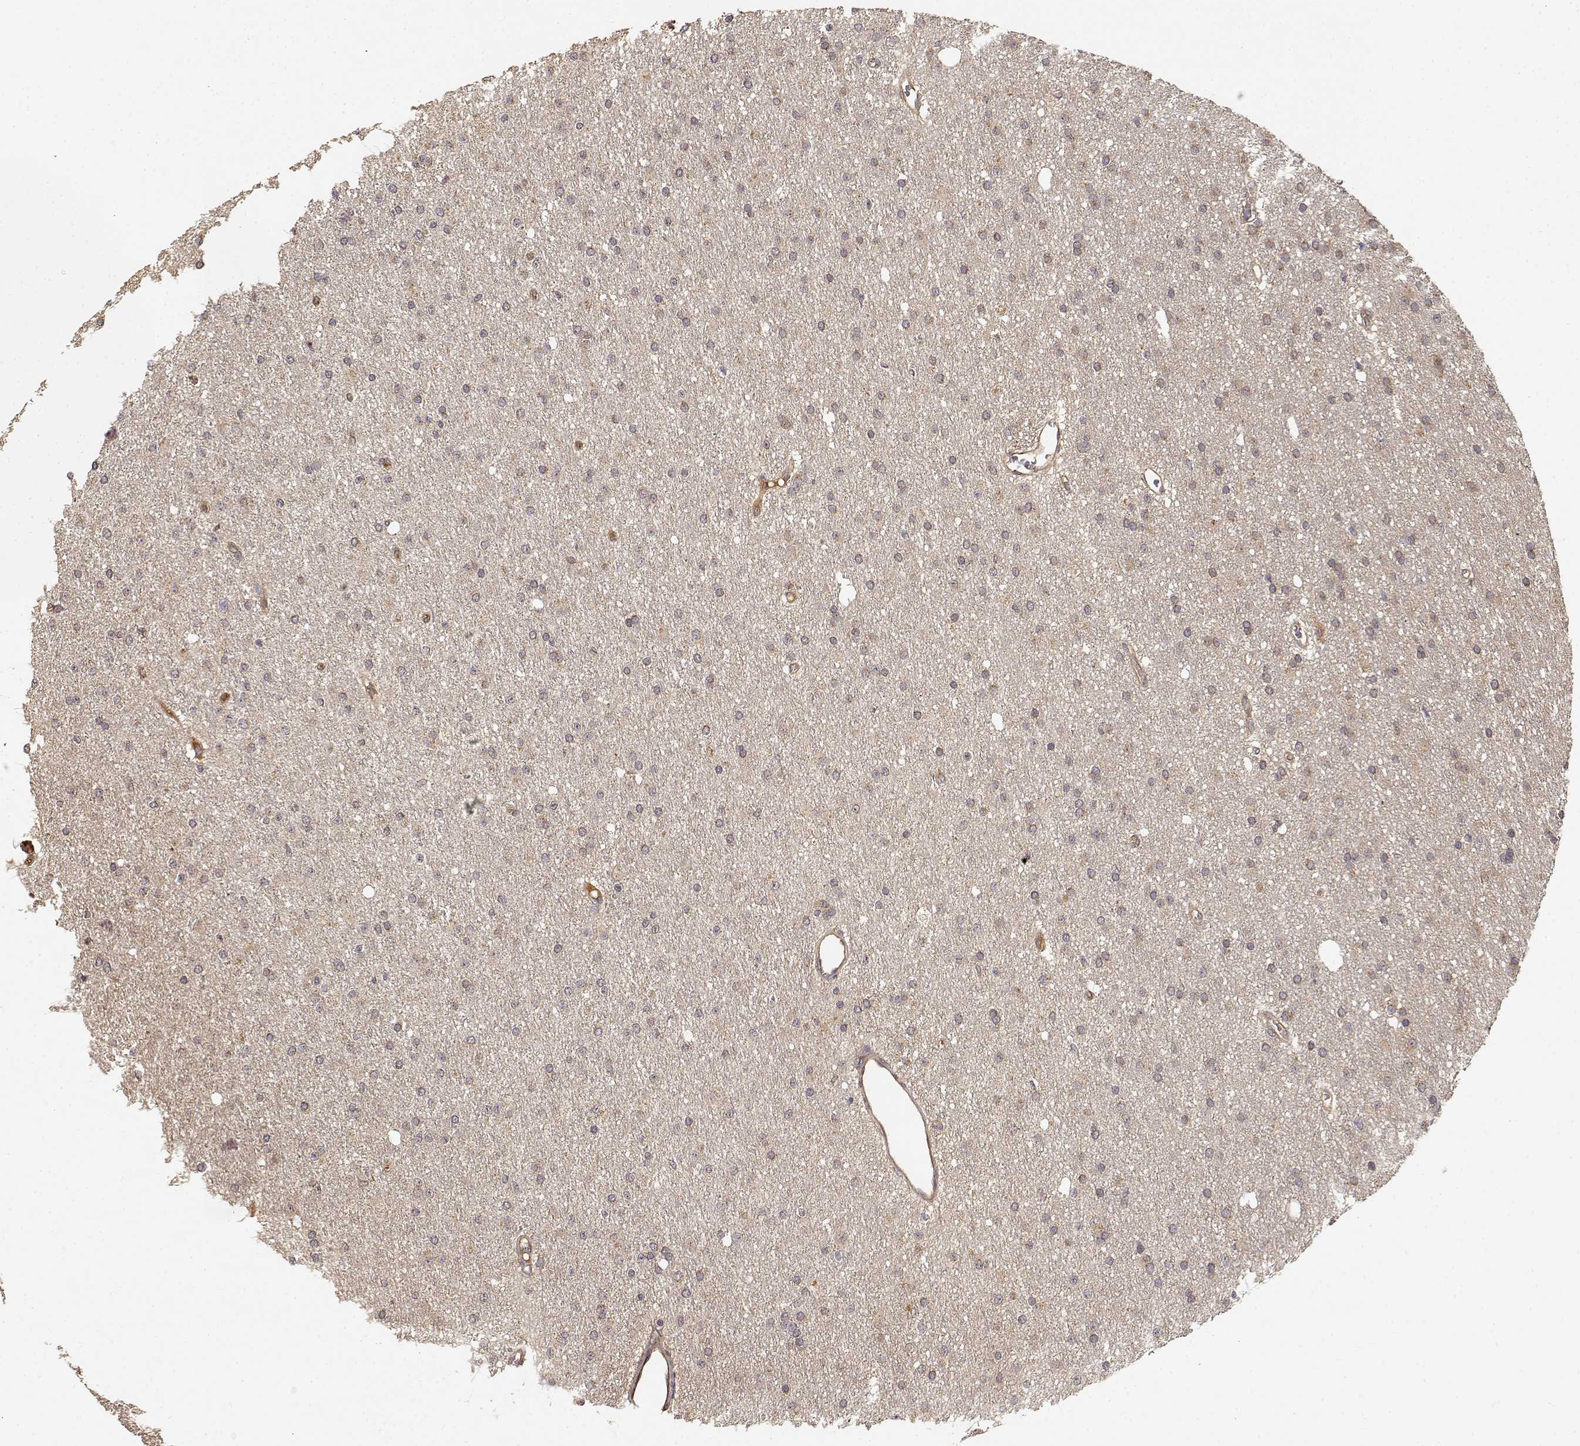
{"staining": {"intensity": "weak", "quantity": ">75%", "location": "cytoplasmic/membranous"}, "tissue": "glioma", "cell_type": "Tumor cells", "image_type": "cancer", "snomed": [{"axis": "morphology", "description": "Glioma, malignant, Low grade"}, {"axis": "topography", "description": "Brain"}], "caption": "High-power microscopy captured an immunohistochemistry (IHC) image of malignant glioma (low-grade), revealing weak cytoplasmic/membranous expression in about >75% of tumor cells.", "gene": "CDK5RAP2", "patient": {"sex": "male", "age": 27}}